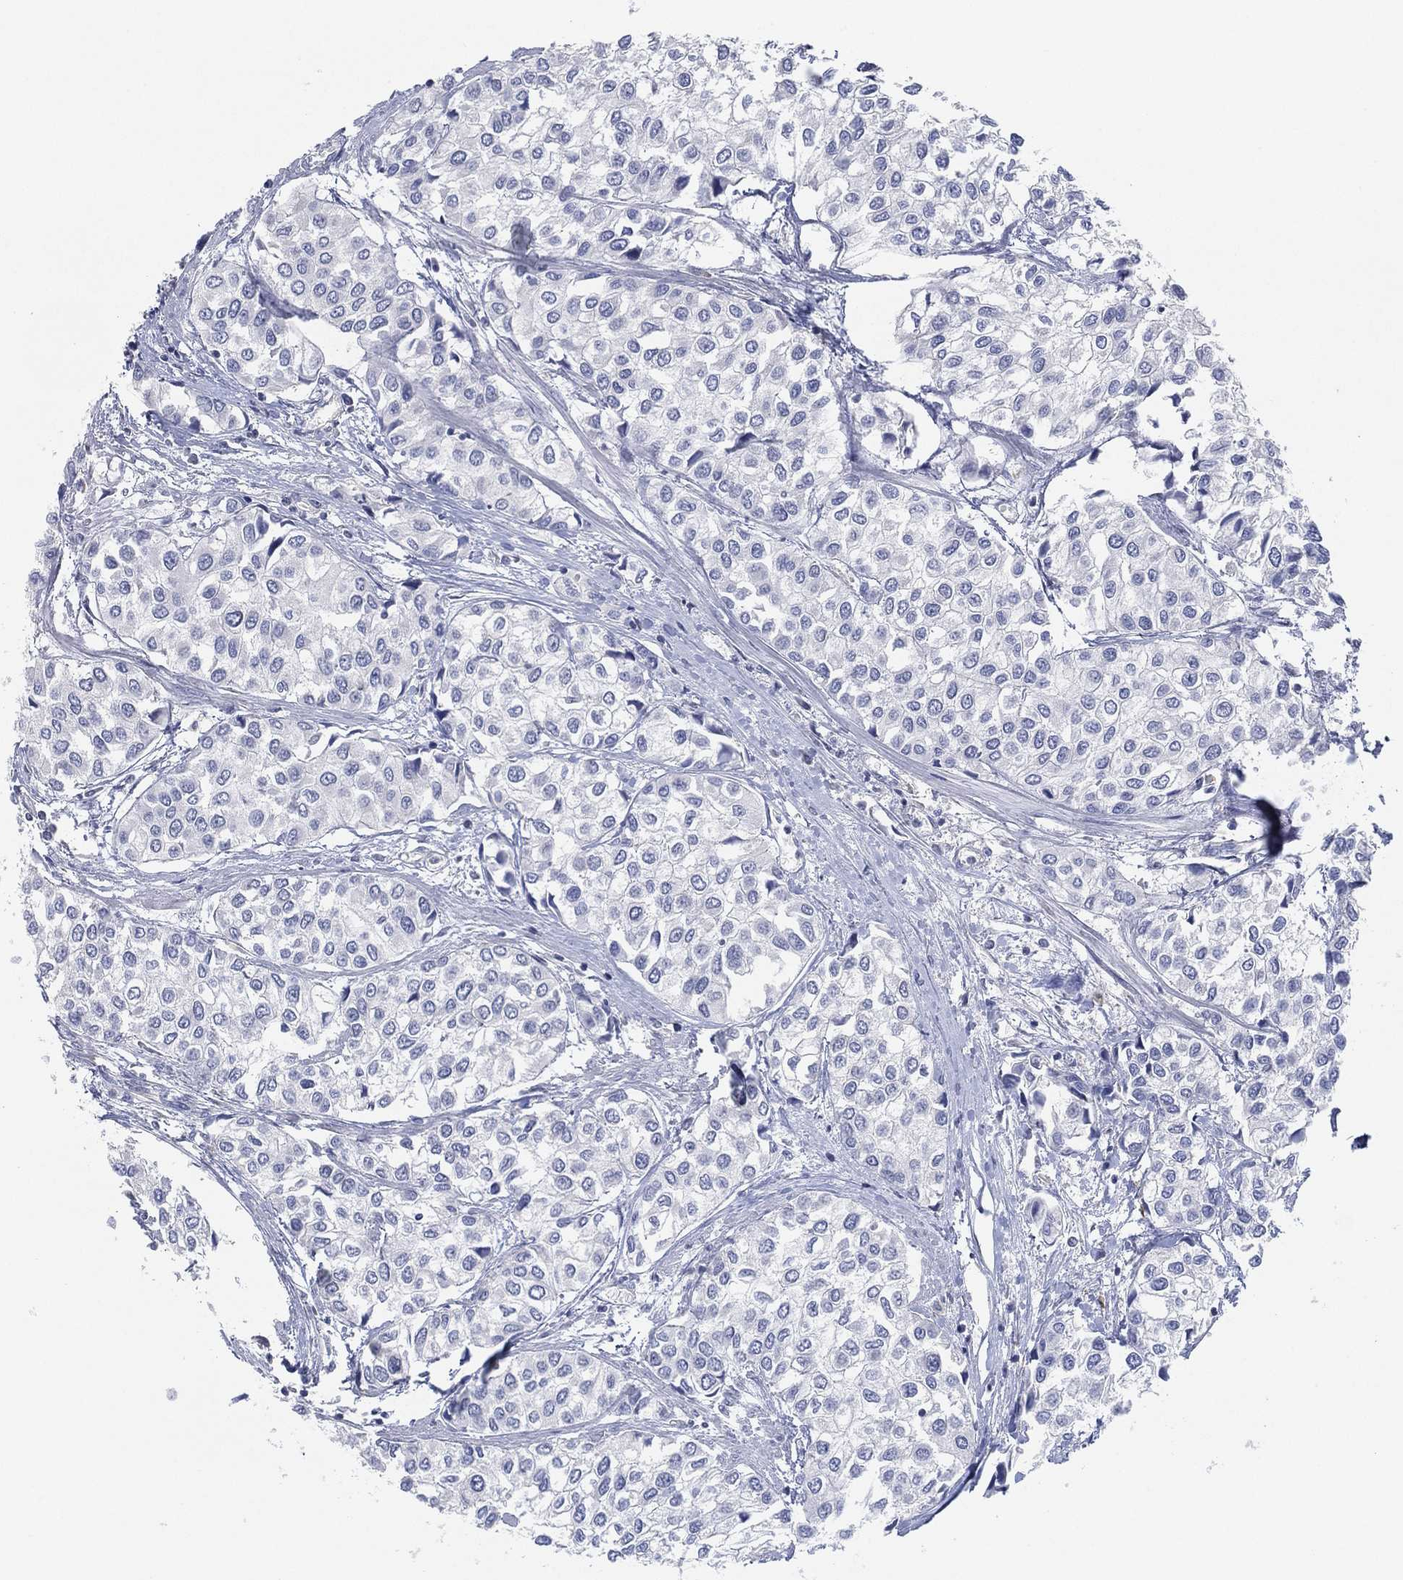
{"staining": {"intensity": "negative", "quantity": "none", "location": "none"}, "tissue": "urothelial cancer", "cell_type": "Tumor cells", "image_type": "cancer", "snomed": [{"axis": "morphology", "description": "Urothelial carcinoma, High grade"}, {"axis": "topography", "description": "Urinary bladder"}], "caption": "Tumor cells are negative for brown protein staining in urothelial cancer.", "gene": "CFTR", "patient": {"sex": "male", "age": 73}}